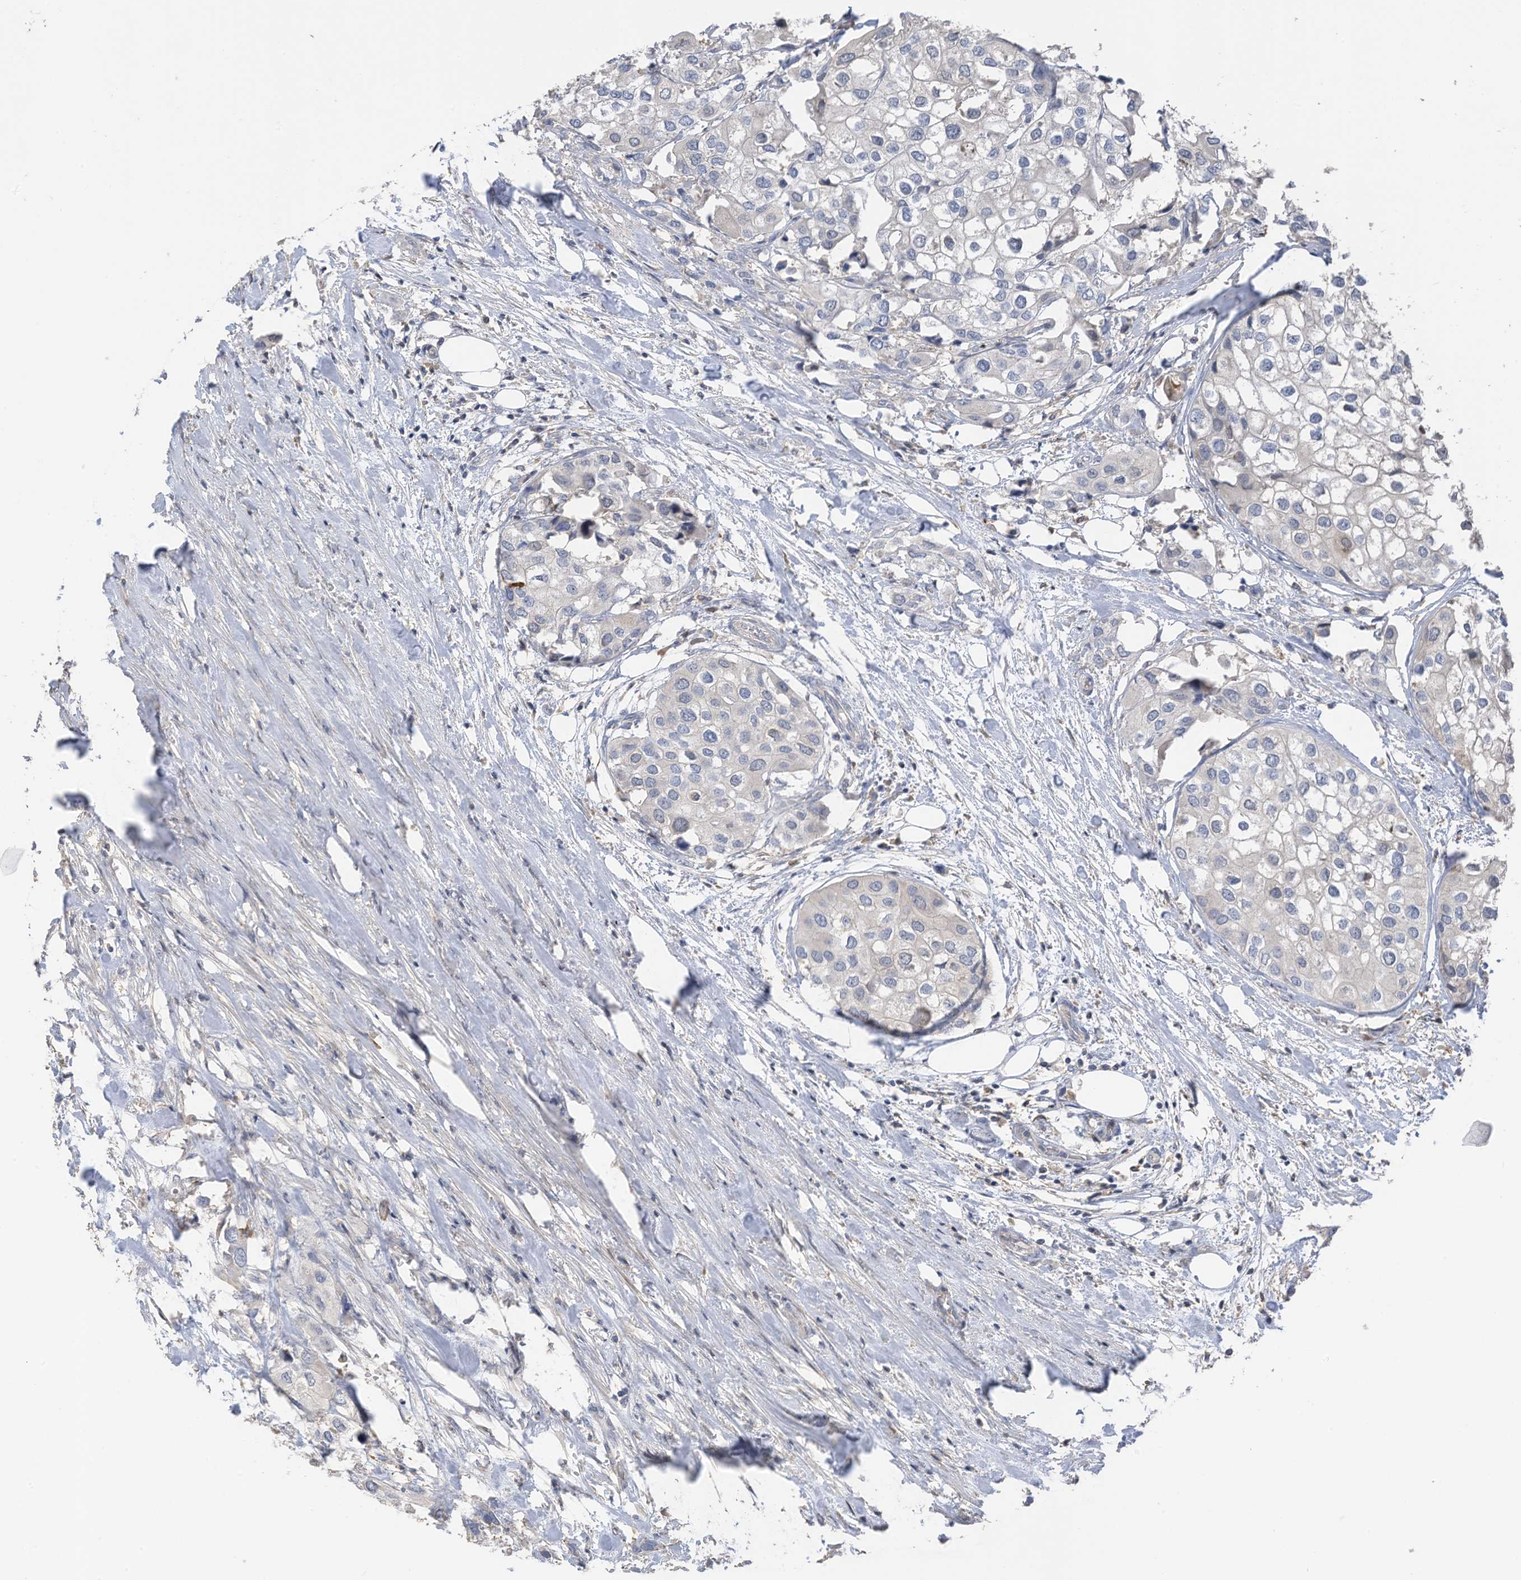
{"staining": {"intensity": "negative", "quantity": "none", "location": "none"}, "tissue": "urothelial cancer", "cell_type": "Tumor cells", "image_type": "cancer", "snomed": [{"axis": "morphology", "description": "Urothelial carcinoma, High grade"}, {"axis": "topography", "description": "Urinary bladder"}], "caption": "DAB immunohistochemical staining of urothelial cancer shows no significant expression in tumor cells.", "gene": "SLFN14", "patient": {"sex": "male", "age": 64}}